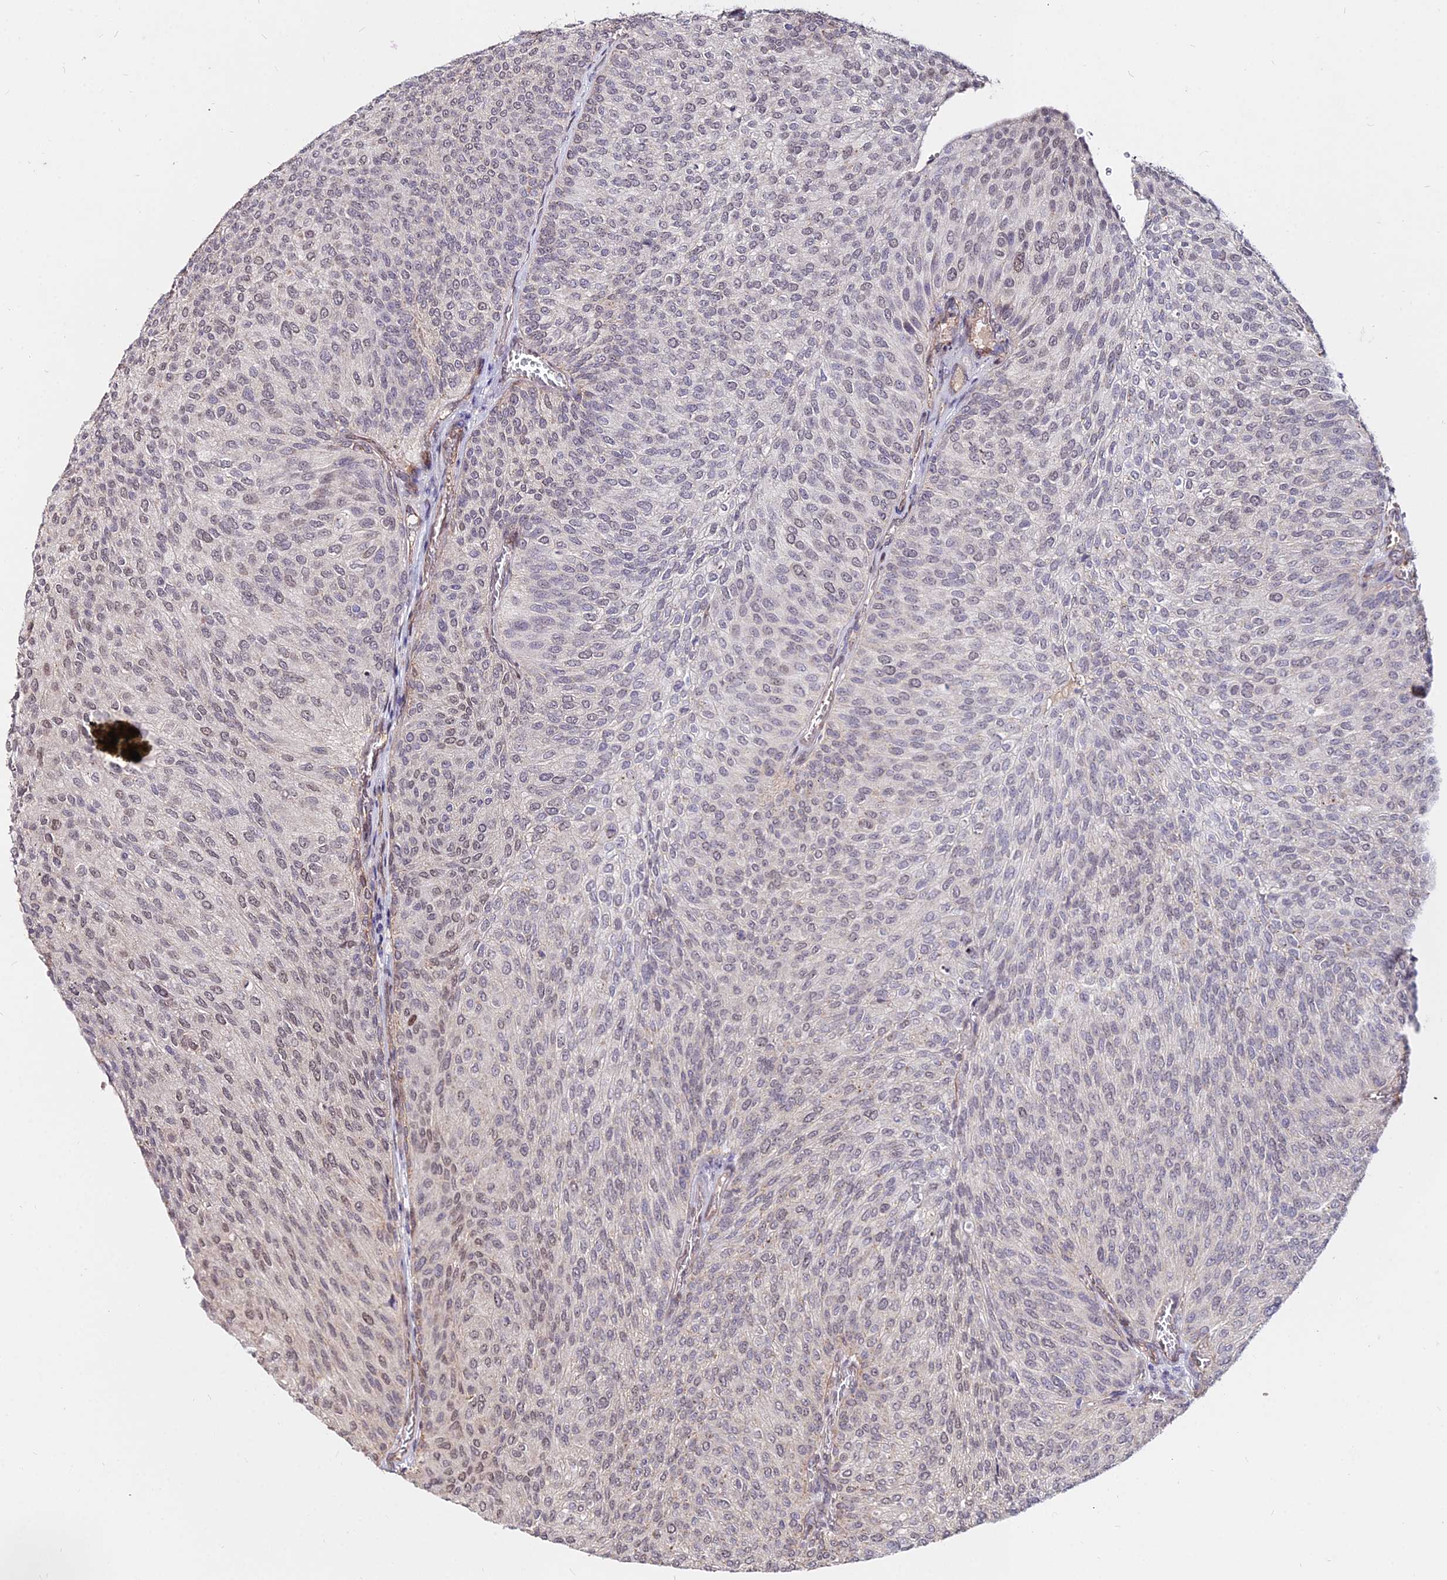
{"staining": {"intensity": "weak", "quantity": "25%-75%", "location": "nuclear"}, "tissue": "urothelial cancer", "cell_type": "Tumor cells", "image_type": "cancer", "snomed": [{"axis": "morphology", "description": "Urothelial carcinoma, High grade"}, {"axis": "topography", "description": "Urinary bladder"}], "caption": "DAB immunohistochemical staining of urothelial cancer shows weak nuclear protein positivity in about 25%-75% of tumor cells.", "gene": "C11orf68", "patient": {"sex": "female", "age": 79}}